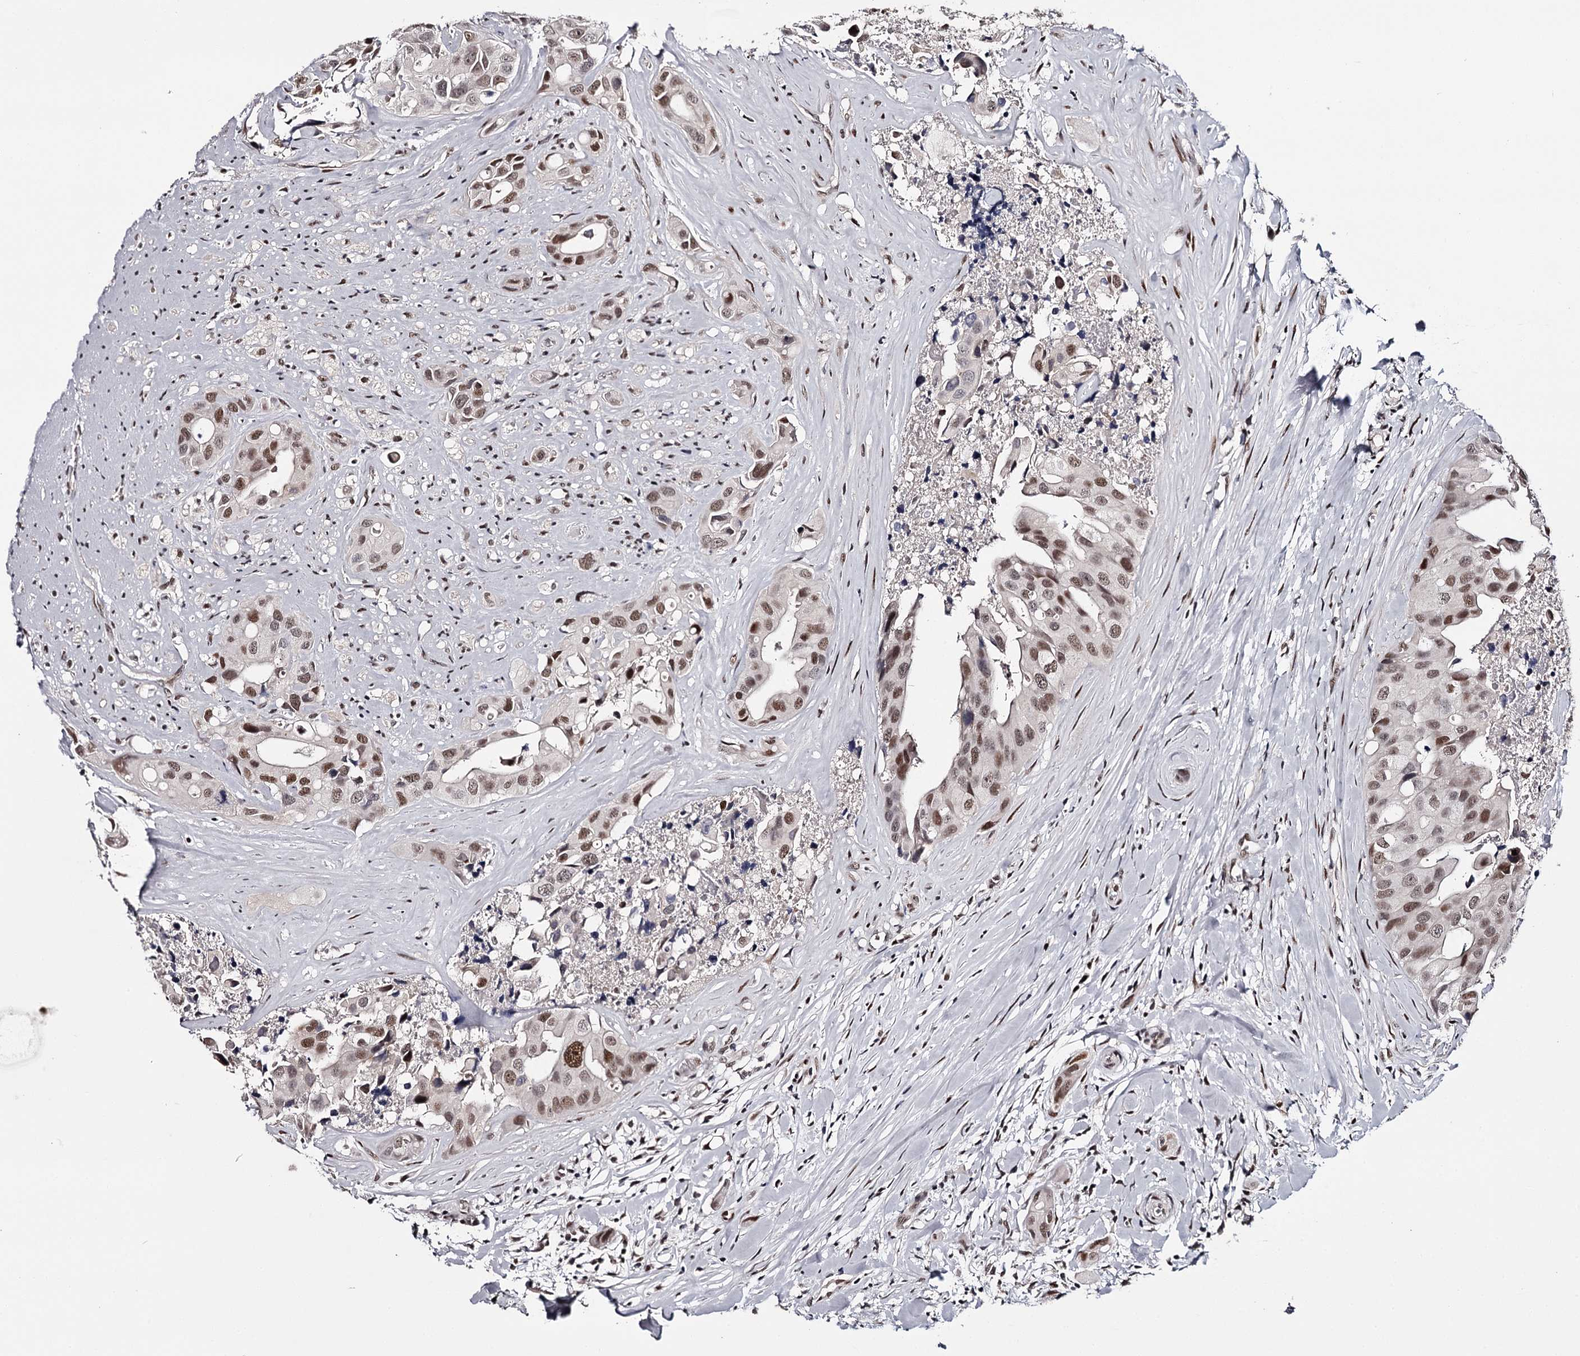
{"staining": {"intensity": "moderate", "quantity": ">75%", "location": "nuclear"}, "tissue": "head and neck cancer", "cell_type": "Tumor cells", "image_type": "cancer", "snomed": [{"axis": "morphology", "description": "Adenocarcinoma, NOS"}, {"axis": "morphology", "description": "Adenocarcinoma, metastatic, NOS"}, {"axis": "topography", "description": "Head-Neck"}], "caption": "A histopathology image showing moderate nuclear positivity in approximately >75% of tumor cells in head and neck cancer, as visualized by brown immunohistochemical staining.", "gene": "TTC33", "patient": {"sex": "male", "age": 75}}